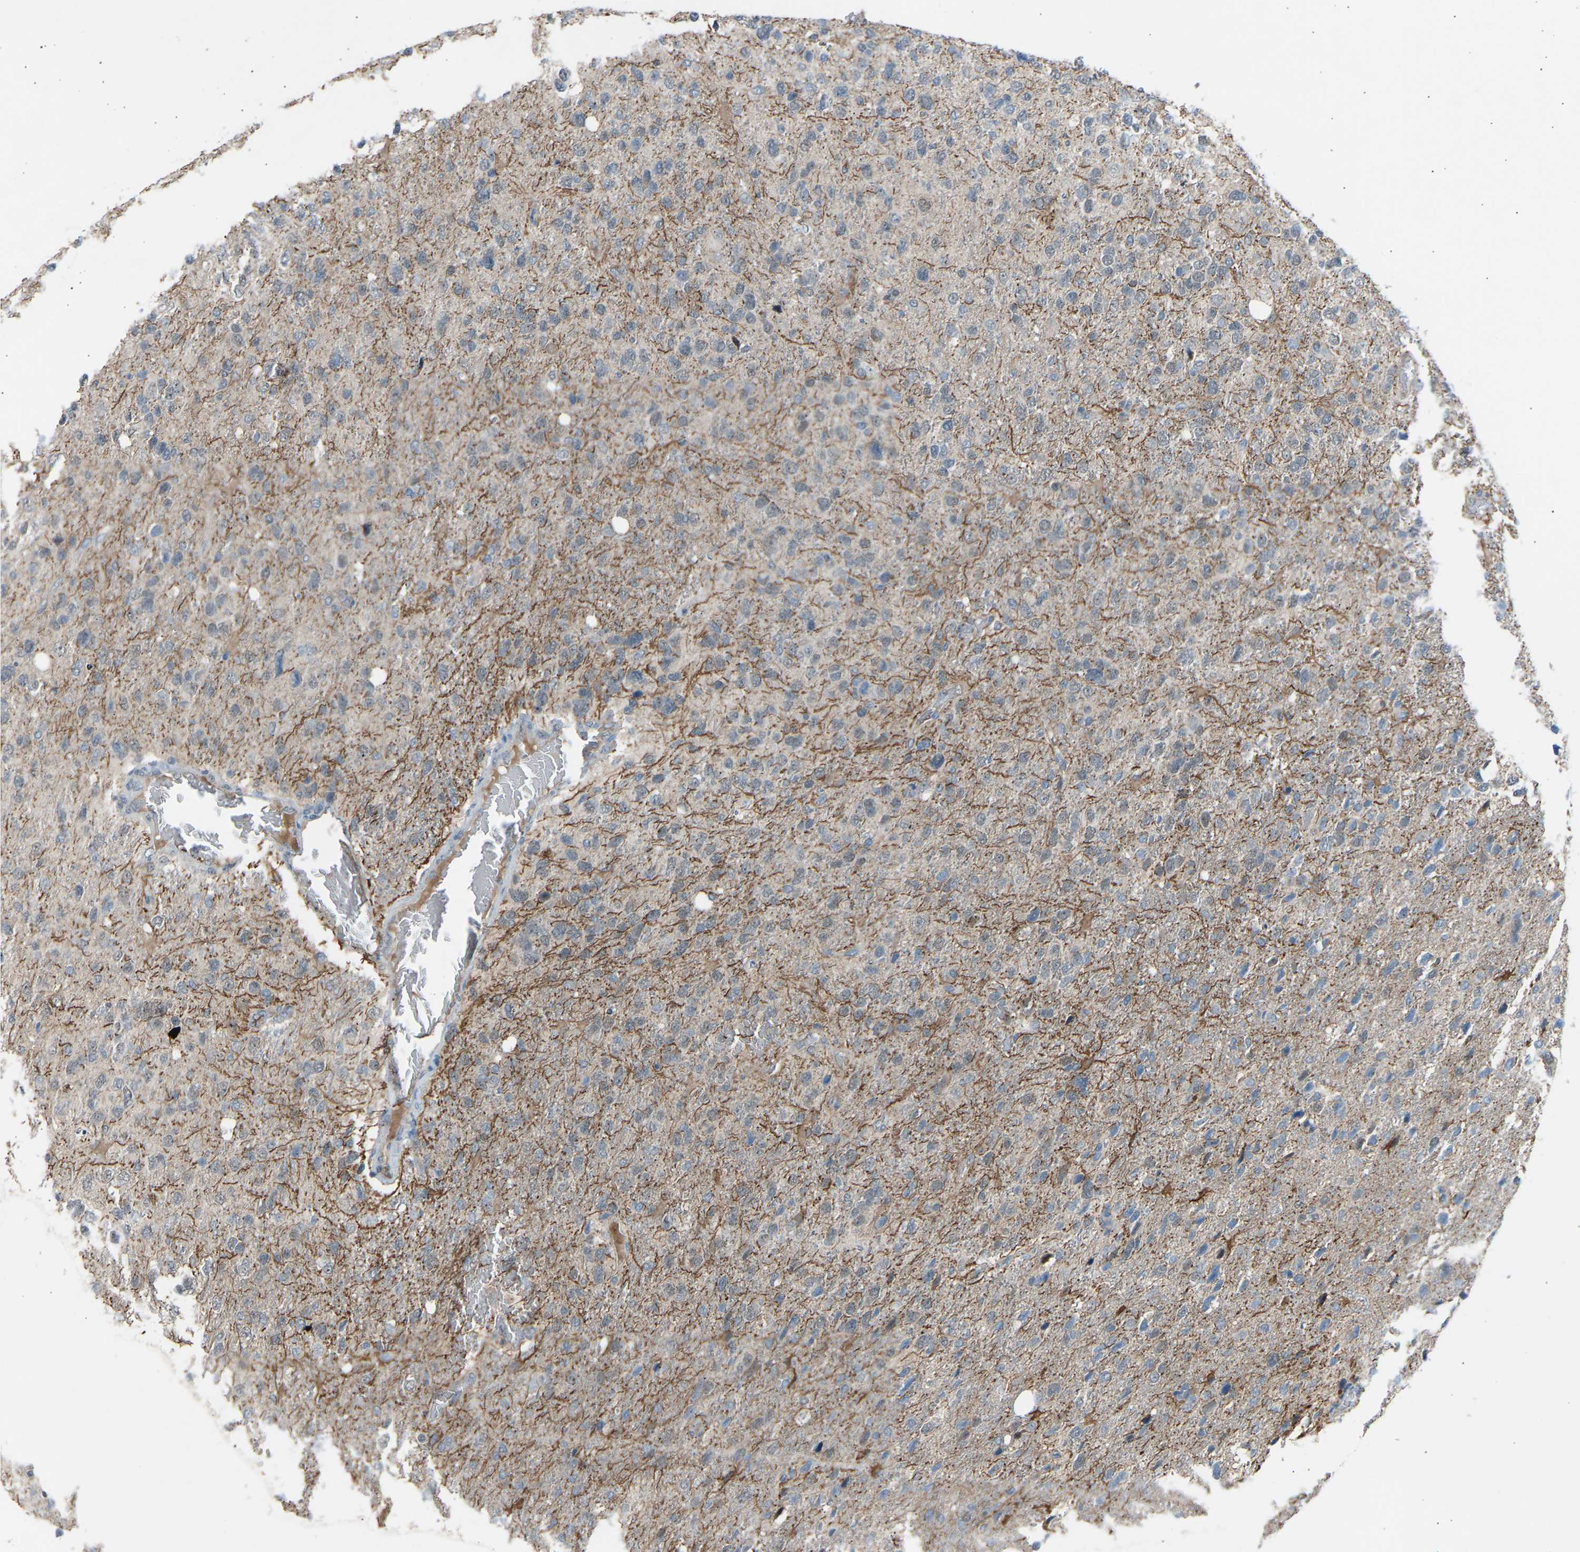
{"staining": {"intensity": "weak", "quantity": "<25%", "location": "cytoplasmic/membranous"}, "tissue": "glioma", "cell_type": "Tumor cells", "image_type": "cancer", "snomed": [{"axis": "morphology", "description": "Glioma, malignant, High grade"}, {"axis": "topography", "description": "Brain"}], "caption": "This is an immunohistochemistry micrograph of malignant high-grade glioma. There is no staining in tumor cells.", "gene": "VPS41", "patient": {"sex": "female", "age": 58}}